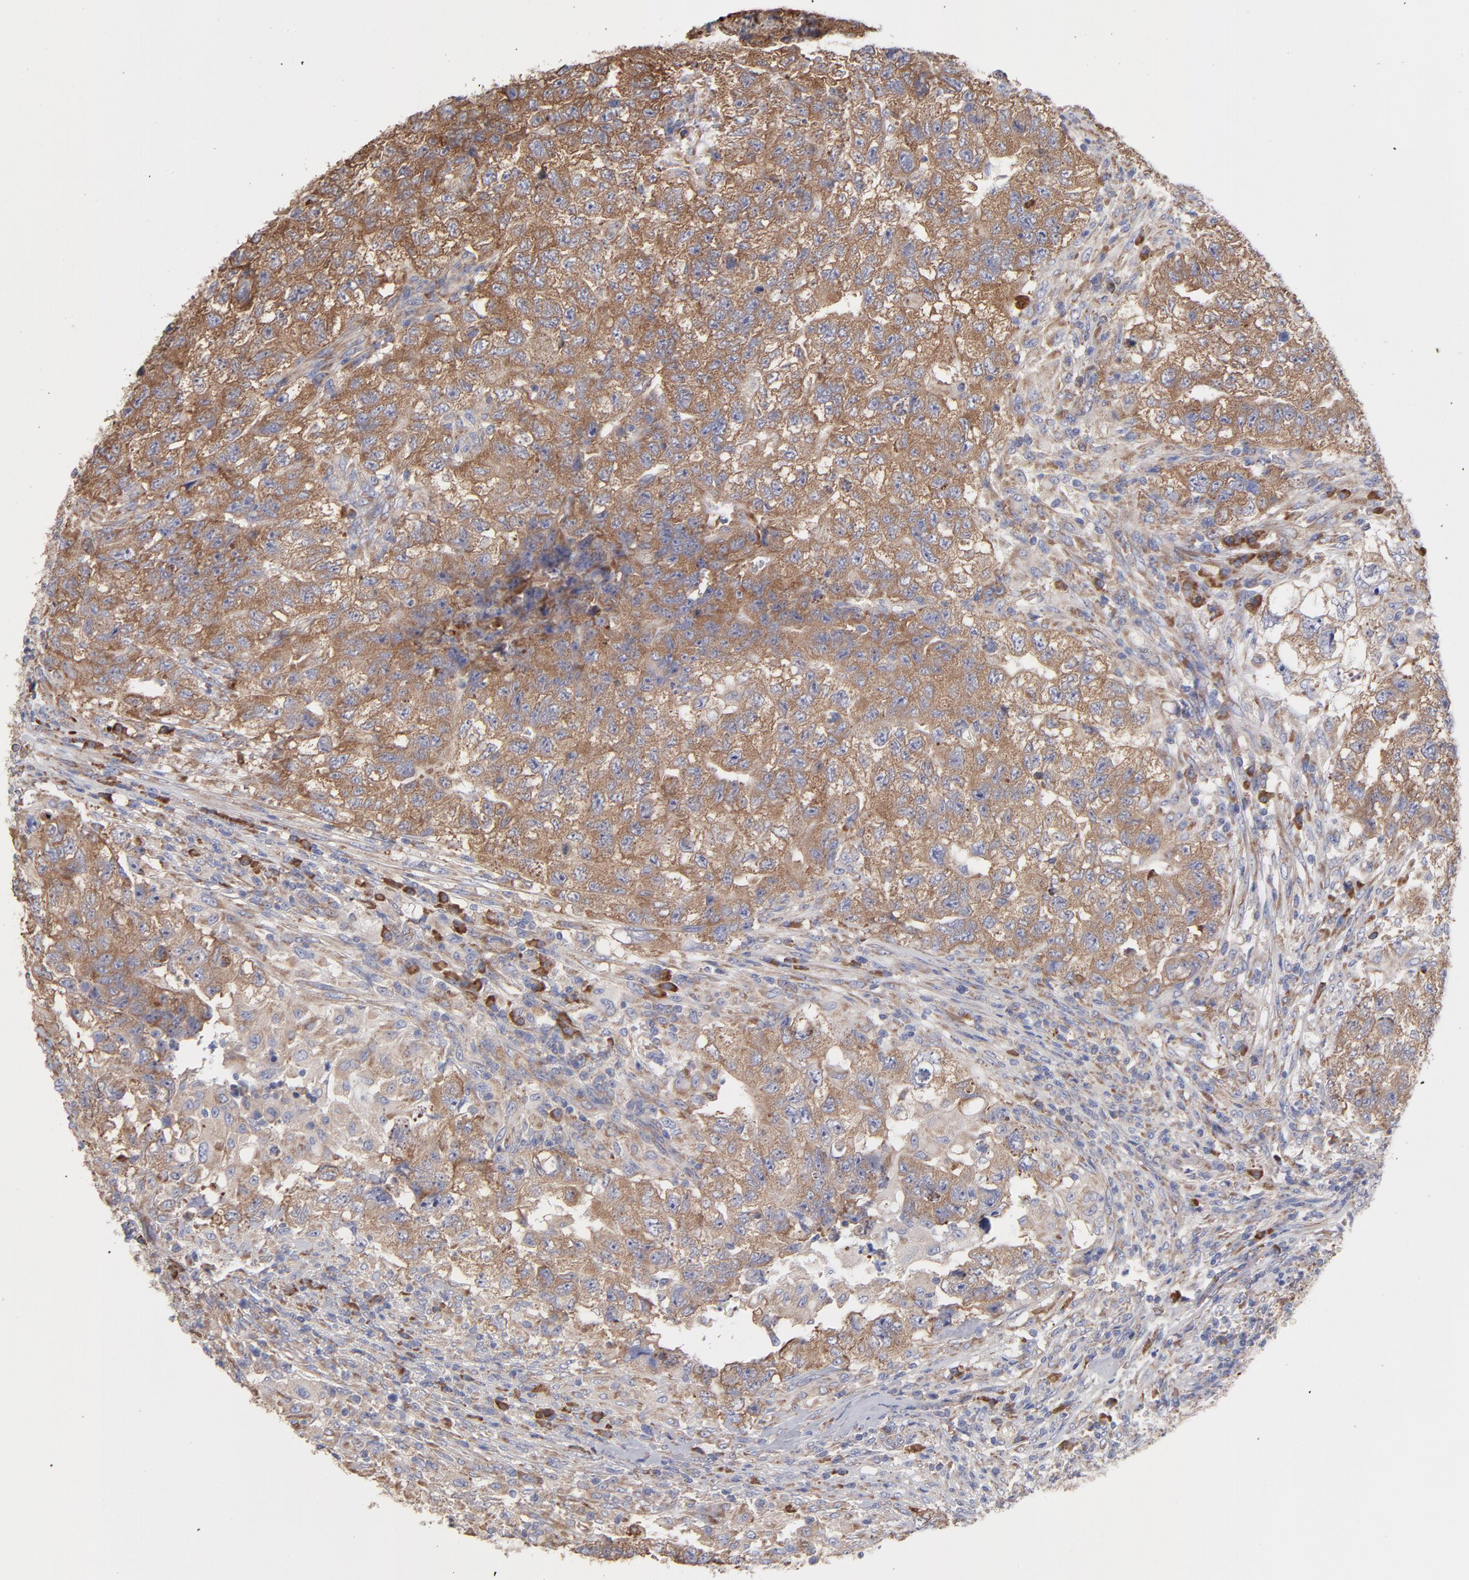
{"staining": {"intensity": "moderate", "quantity": ">75%", "location": "cytoplasmic/membranous"}, "tissue": "testis cancer", "cell_type": "Tumor cells", "image_type": "cancer", "snomed": [{"axis": "morphology", "description": "Carcinoma, Embryonal, NOS"}, {"axis": "topography", "description": "Testis"}], "caption": "Testis cancer (embryonal carcinoma) stained with IHC shows moderate cytoplasmic/membranous positivity in about >75% of tumor cells.", "gene": "RPL3", "patient": {"sex": "male", "age": 21}}